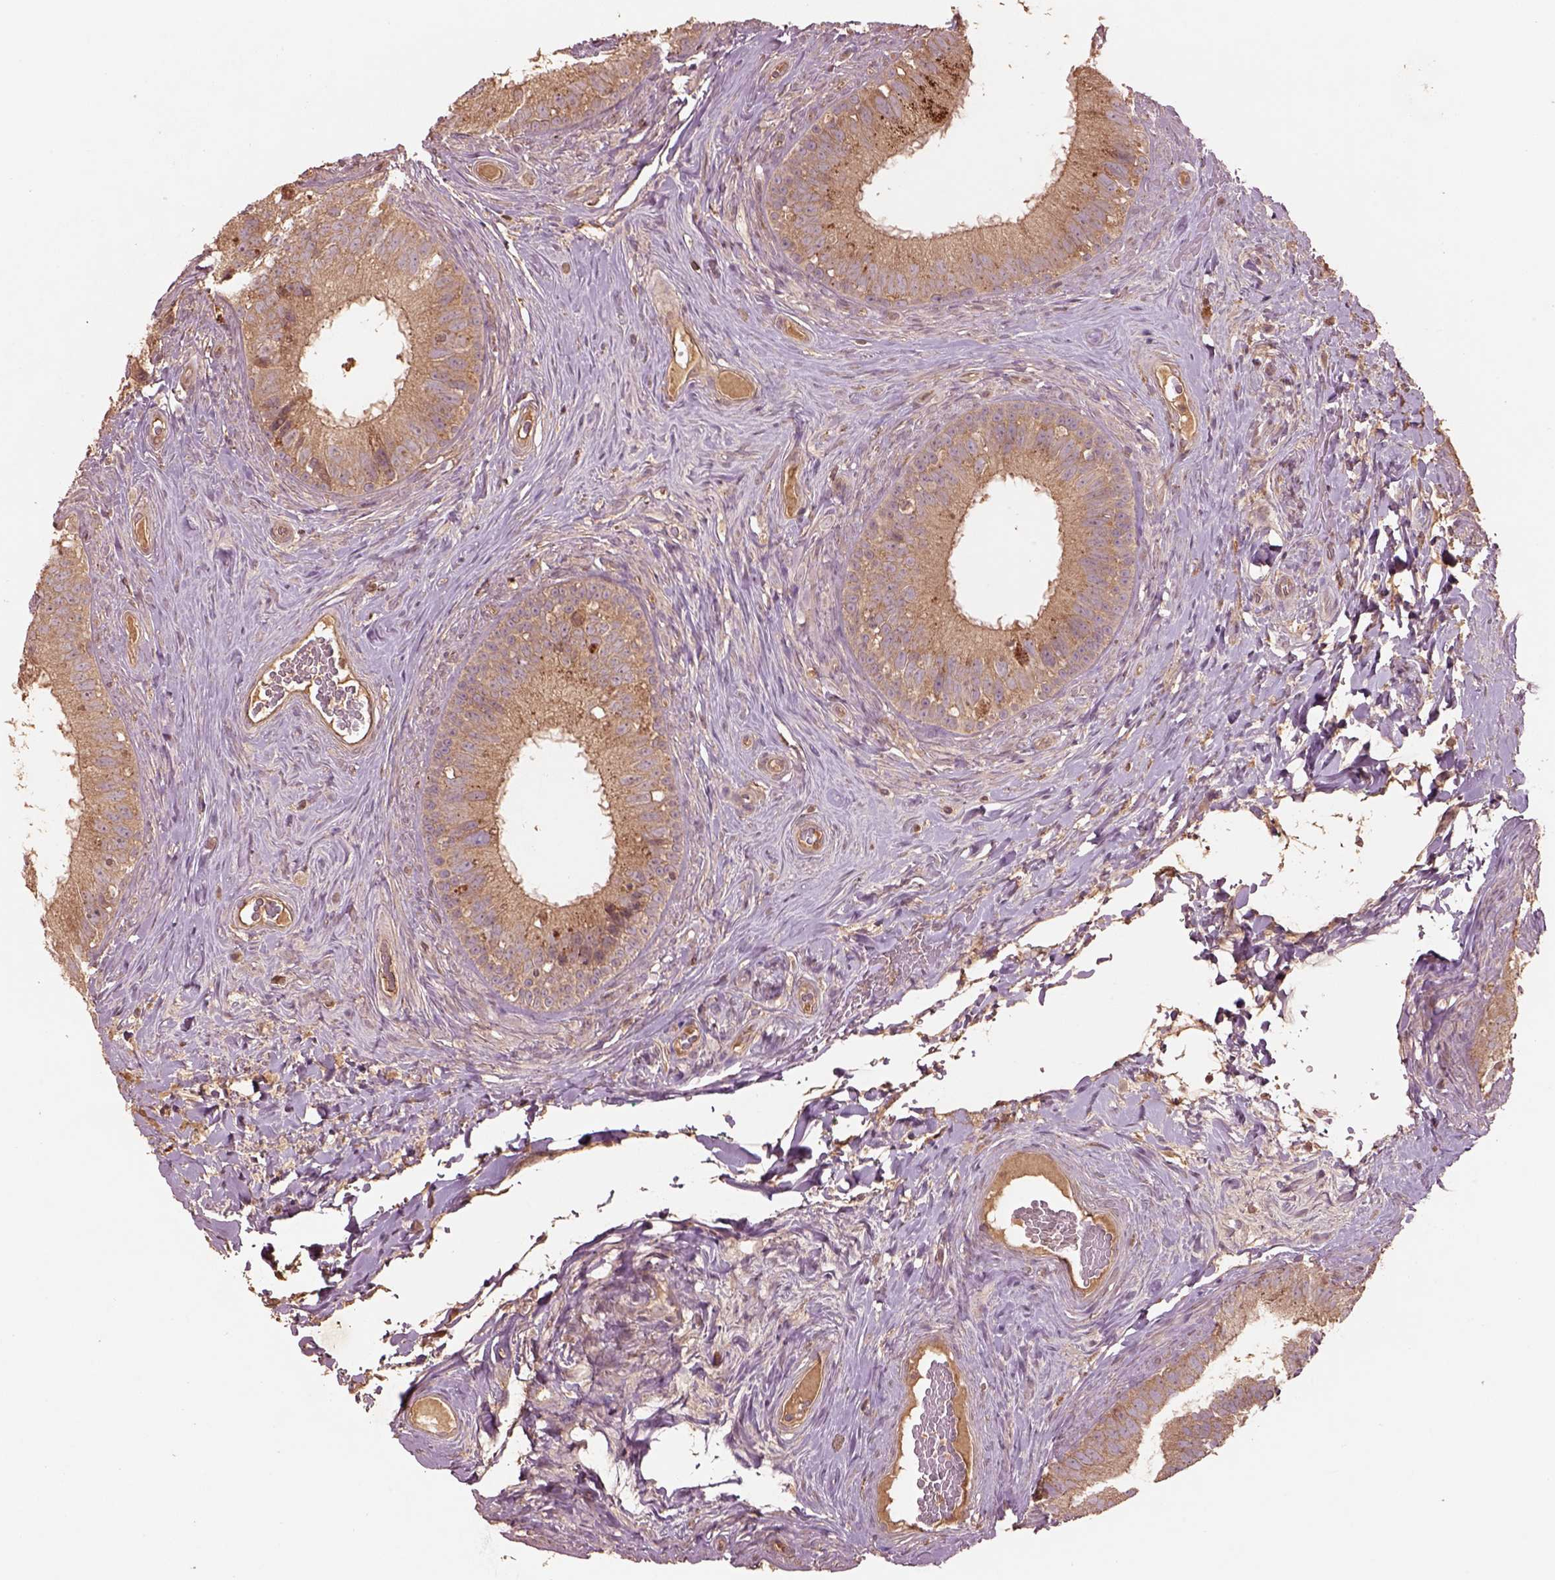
{"staining": {"intensity": "strong", "quantity": "<25%", "location": "cytoplasmic/membranous"}, "tissue": "epididymis", "cell_type": "Glandular cells", "image_type": "normal", "snomed": [{"axis": "morphology", "description": "Normal tissue, NOS"}, {"axis": "topography", "description": "Epididymis"}], "caption": "Protein positivity by IHC demonstrates strong cytoplasmic/membranous expression in approximately <25% of glandular cells in normal epididymis.", "gene": "TRADD", "patient": {"sex": "male", "age": 59}}